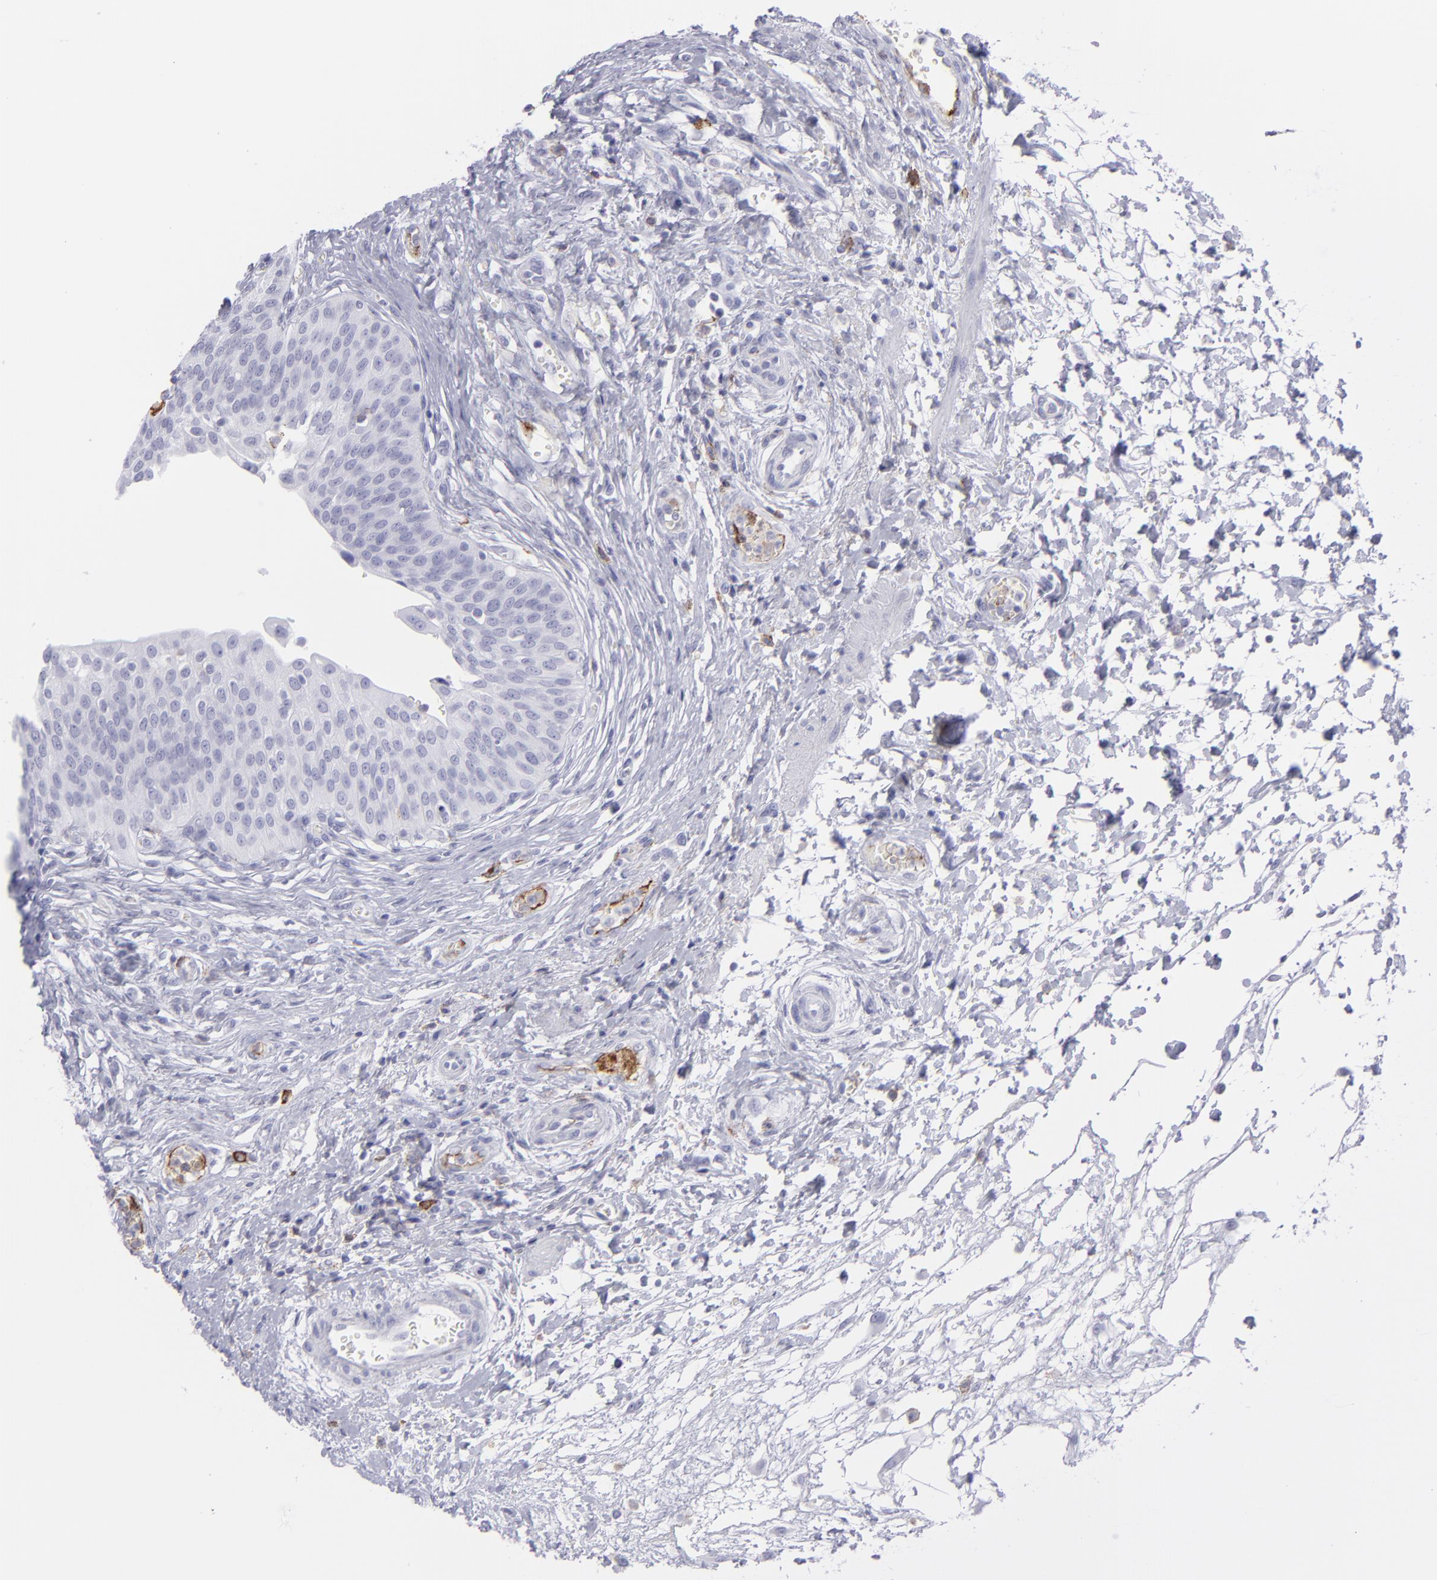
{"staining": {"intensity": "negative", "quantity": "none", "location": "none"}, "tissue": "urinary bladder", "cell_type": "Urothelial cells", "image_type": "normal", "snomed": [{"axis": "morphology", "description": "Normal tissue, NOS"}, {"axis": "topography", "description": "Smooth muscle"}, {"axis": "topography", "description": "Urinary bladder"}], "caption": "High power microscopy histopathology image of an IHC photomicrograph of normal urinary bladder, revealing no significant staining in urothelial cells.", "gene": "SELPLG", "patient": {"sex": "male", "age": 35}}